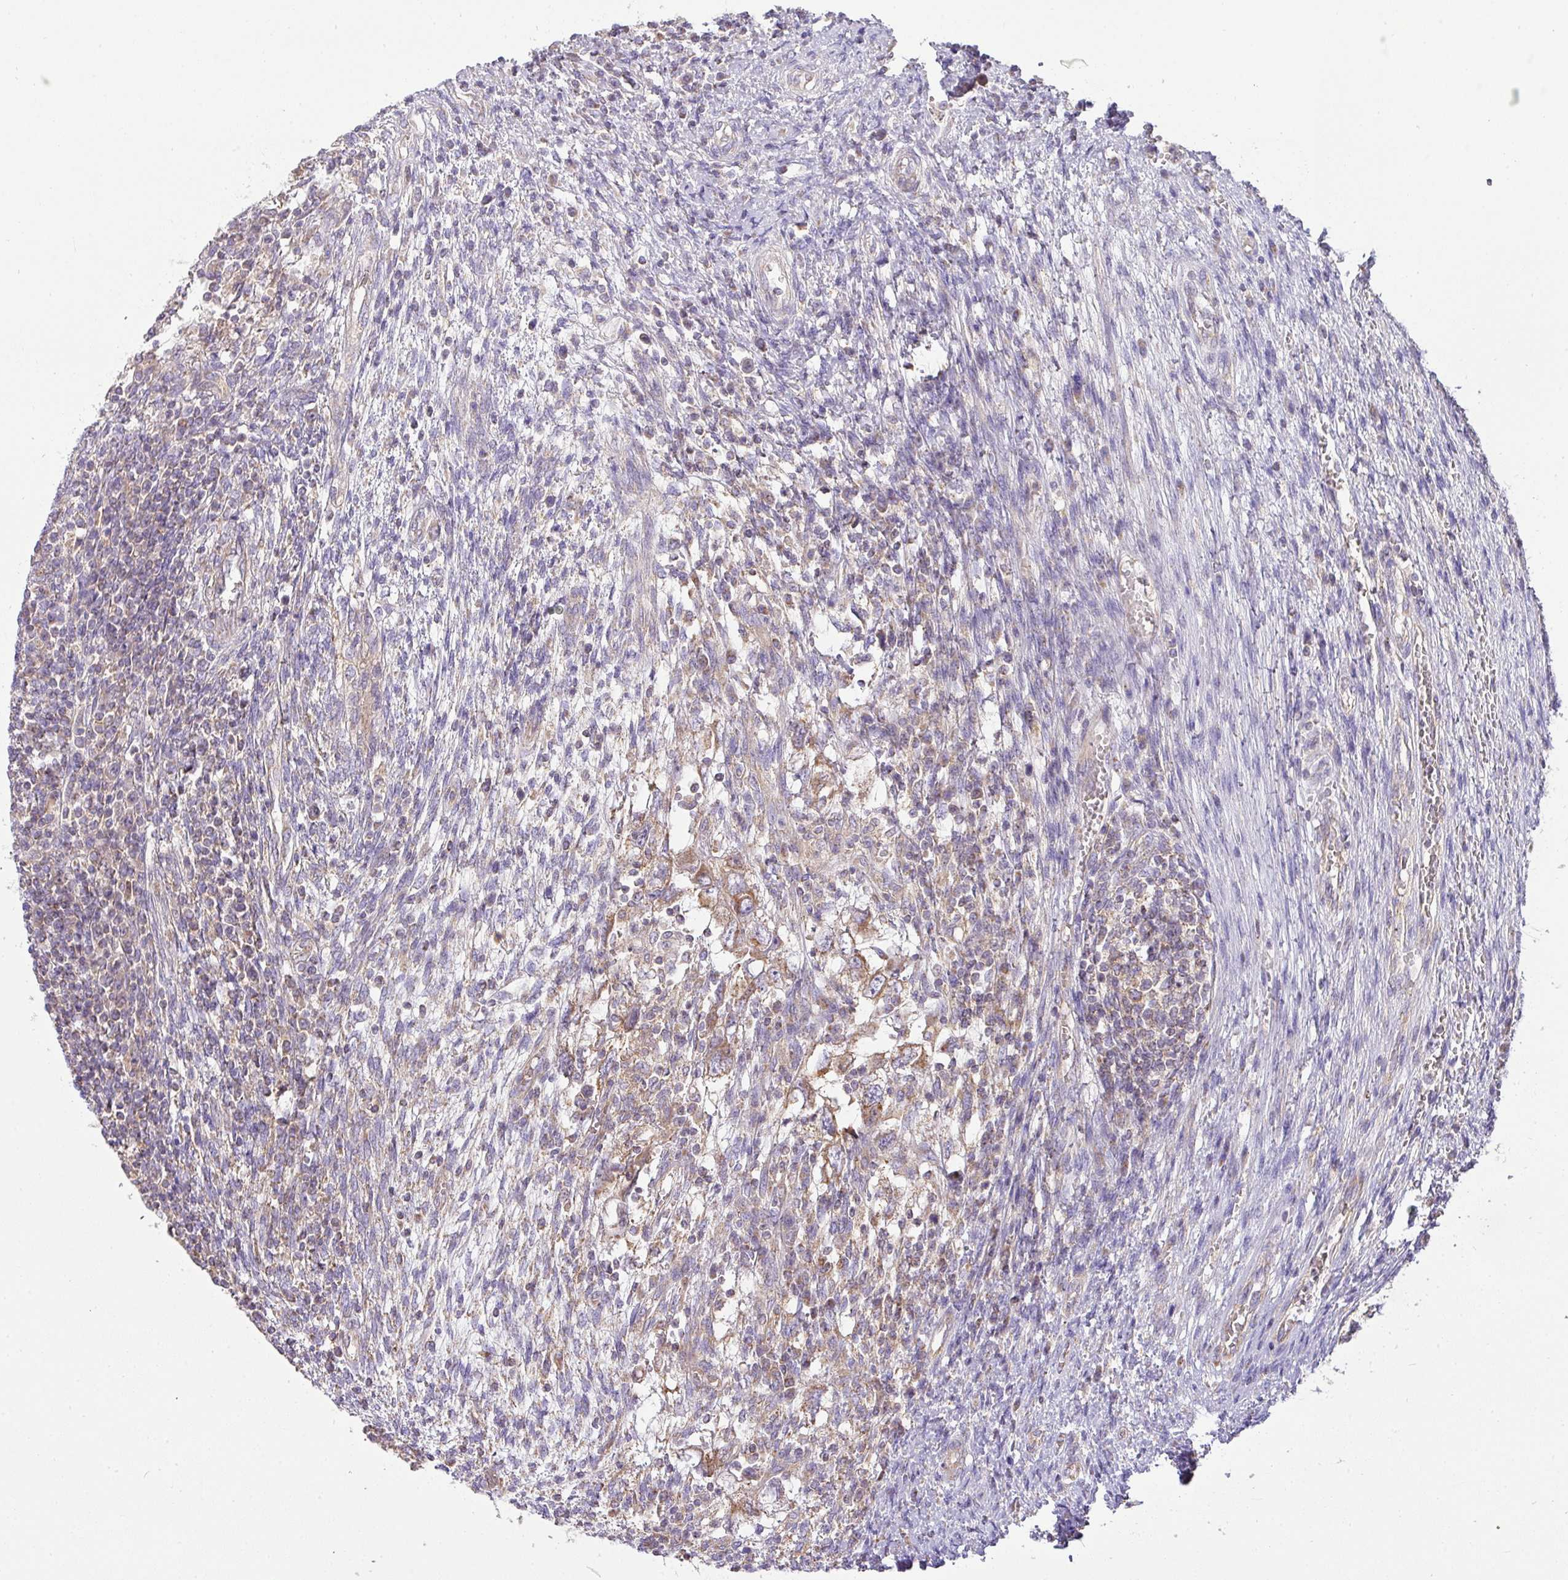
{"staining": {"intensity": "moderate", "quantity": ">75%", "location": "cytoplasmic/membranous"}, "tissue": "testis cancer", "cell_type": "Tumor cells", "image_type": "cancer", "snomed": [{"axis": "morphology", "description": "Carcinoma, Embryonal, NOS"}, {"axis": "topography", "description": "Testis"}], "caption": "An image of testis cancer (embryonal carcinoma) stained for a protein shows moderate cytoplasmic/membranous brown staining in tumor cells. (DAB (3,3'-diaminobenzidine) IHC, brown staining for protein, blue staining for nuclei).", "gene": "ZNF211", "patient": {"sex": "male", "age": 26}}